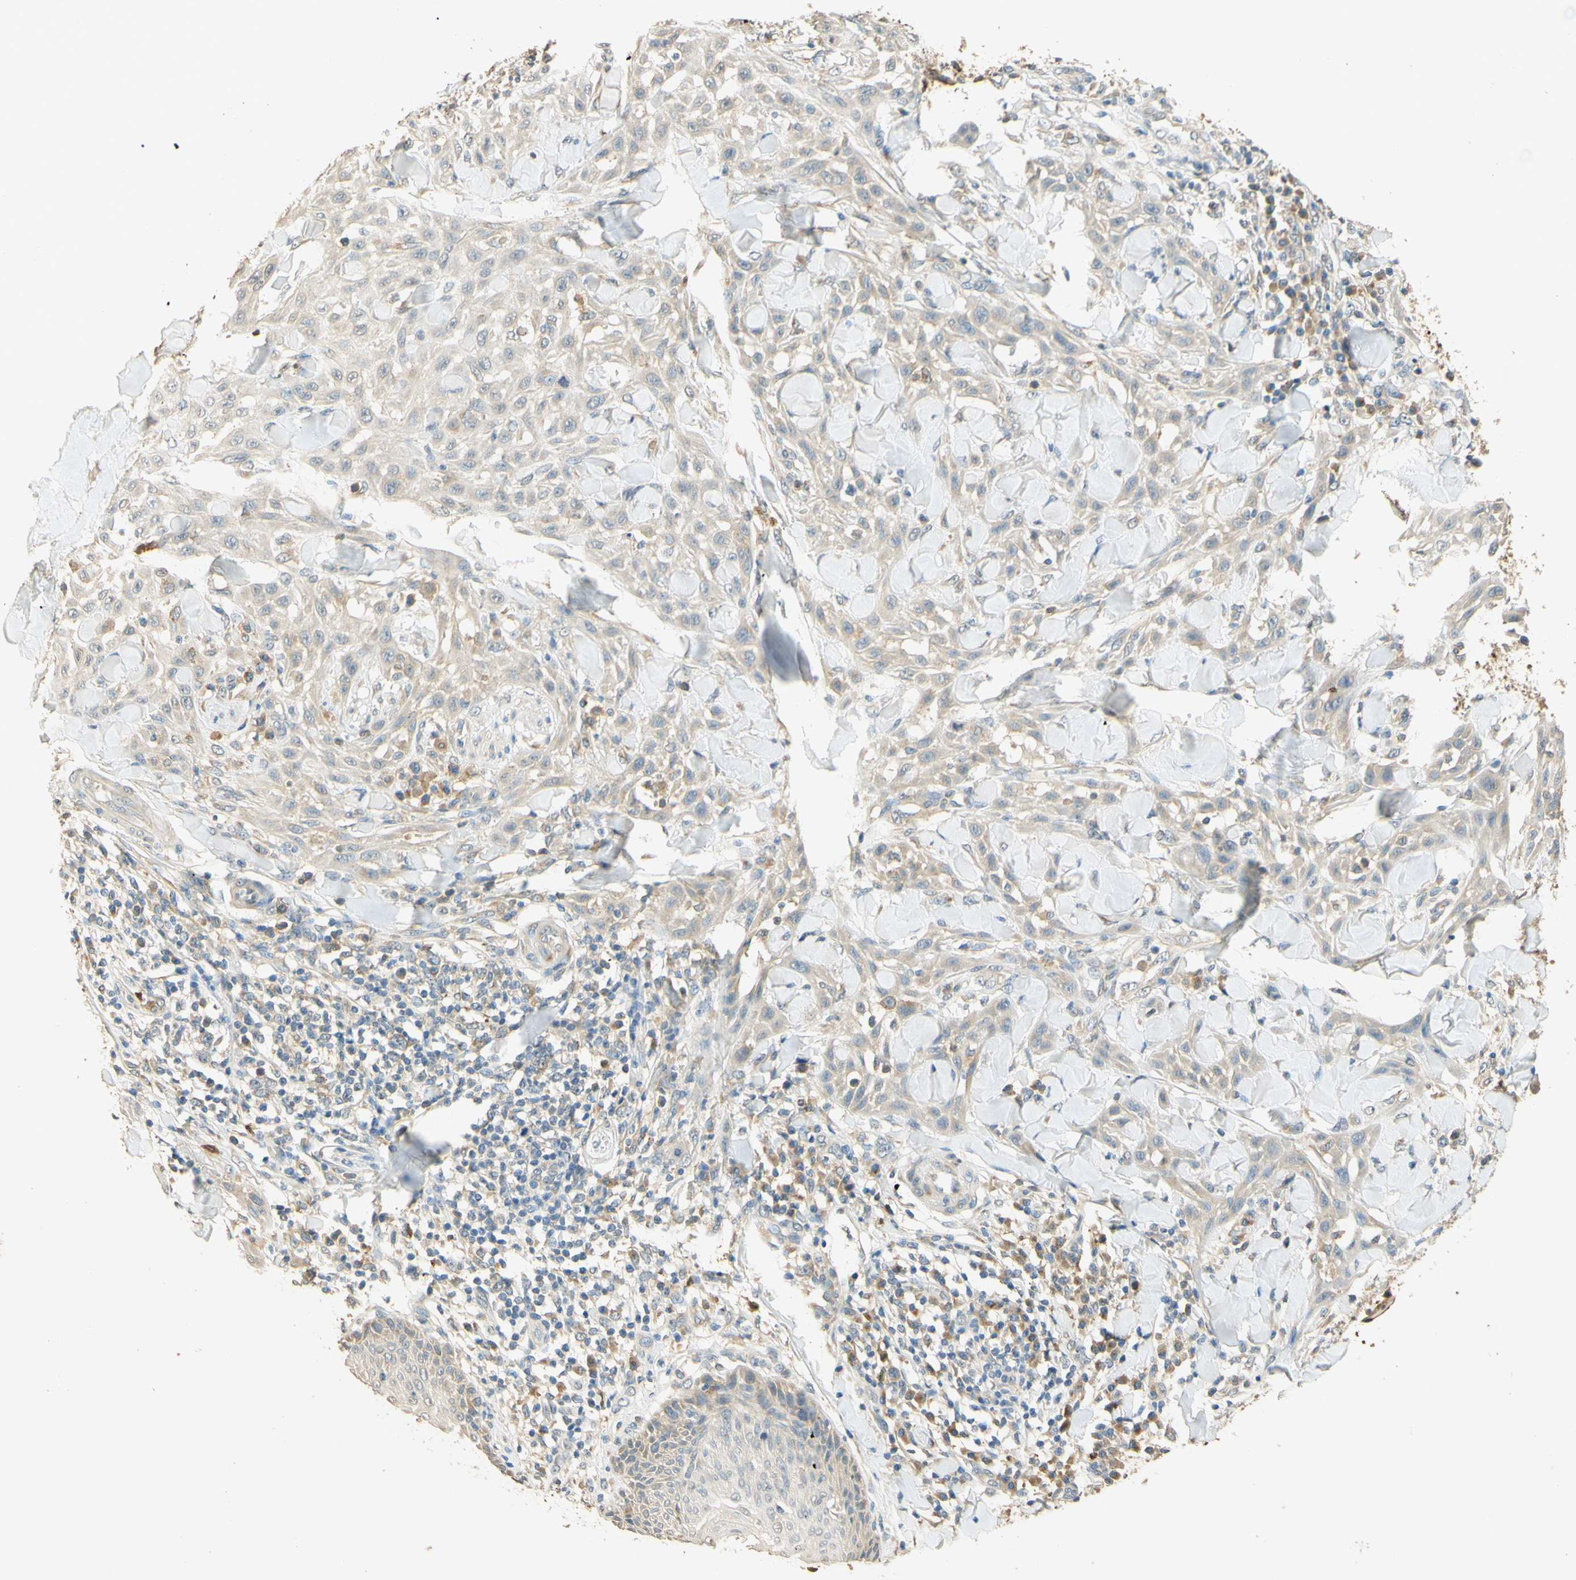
{"staining": {"intensity": "weak", "quantity": "25%-75%", "location": "cytoplasmic/membranous"}, "tissue": "skin cancer", "cell_type": "Tumor cells", "image_type": "cancer", "snomed": [{"axis": "morphology", "description": "Squamous cell carcinoma, NOS"}, {"axis": "topography", "description": "Skin"}], "caption": "The photomicrograph displays a brown stain indicating the presence of a protein in the cytoplasmic/membranous of tumor cells in skin cancer (squamous cell carcinoma). Using DAB (brown) and hematoxylin (blue) stains, captured at high magnification using brightfield microscopy.", "gene": "ENTREP2", "patient": {"sex": "male", "age": 24}}